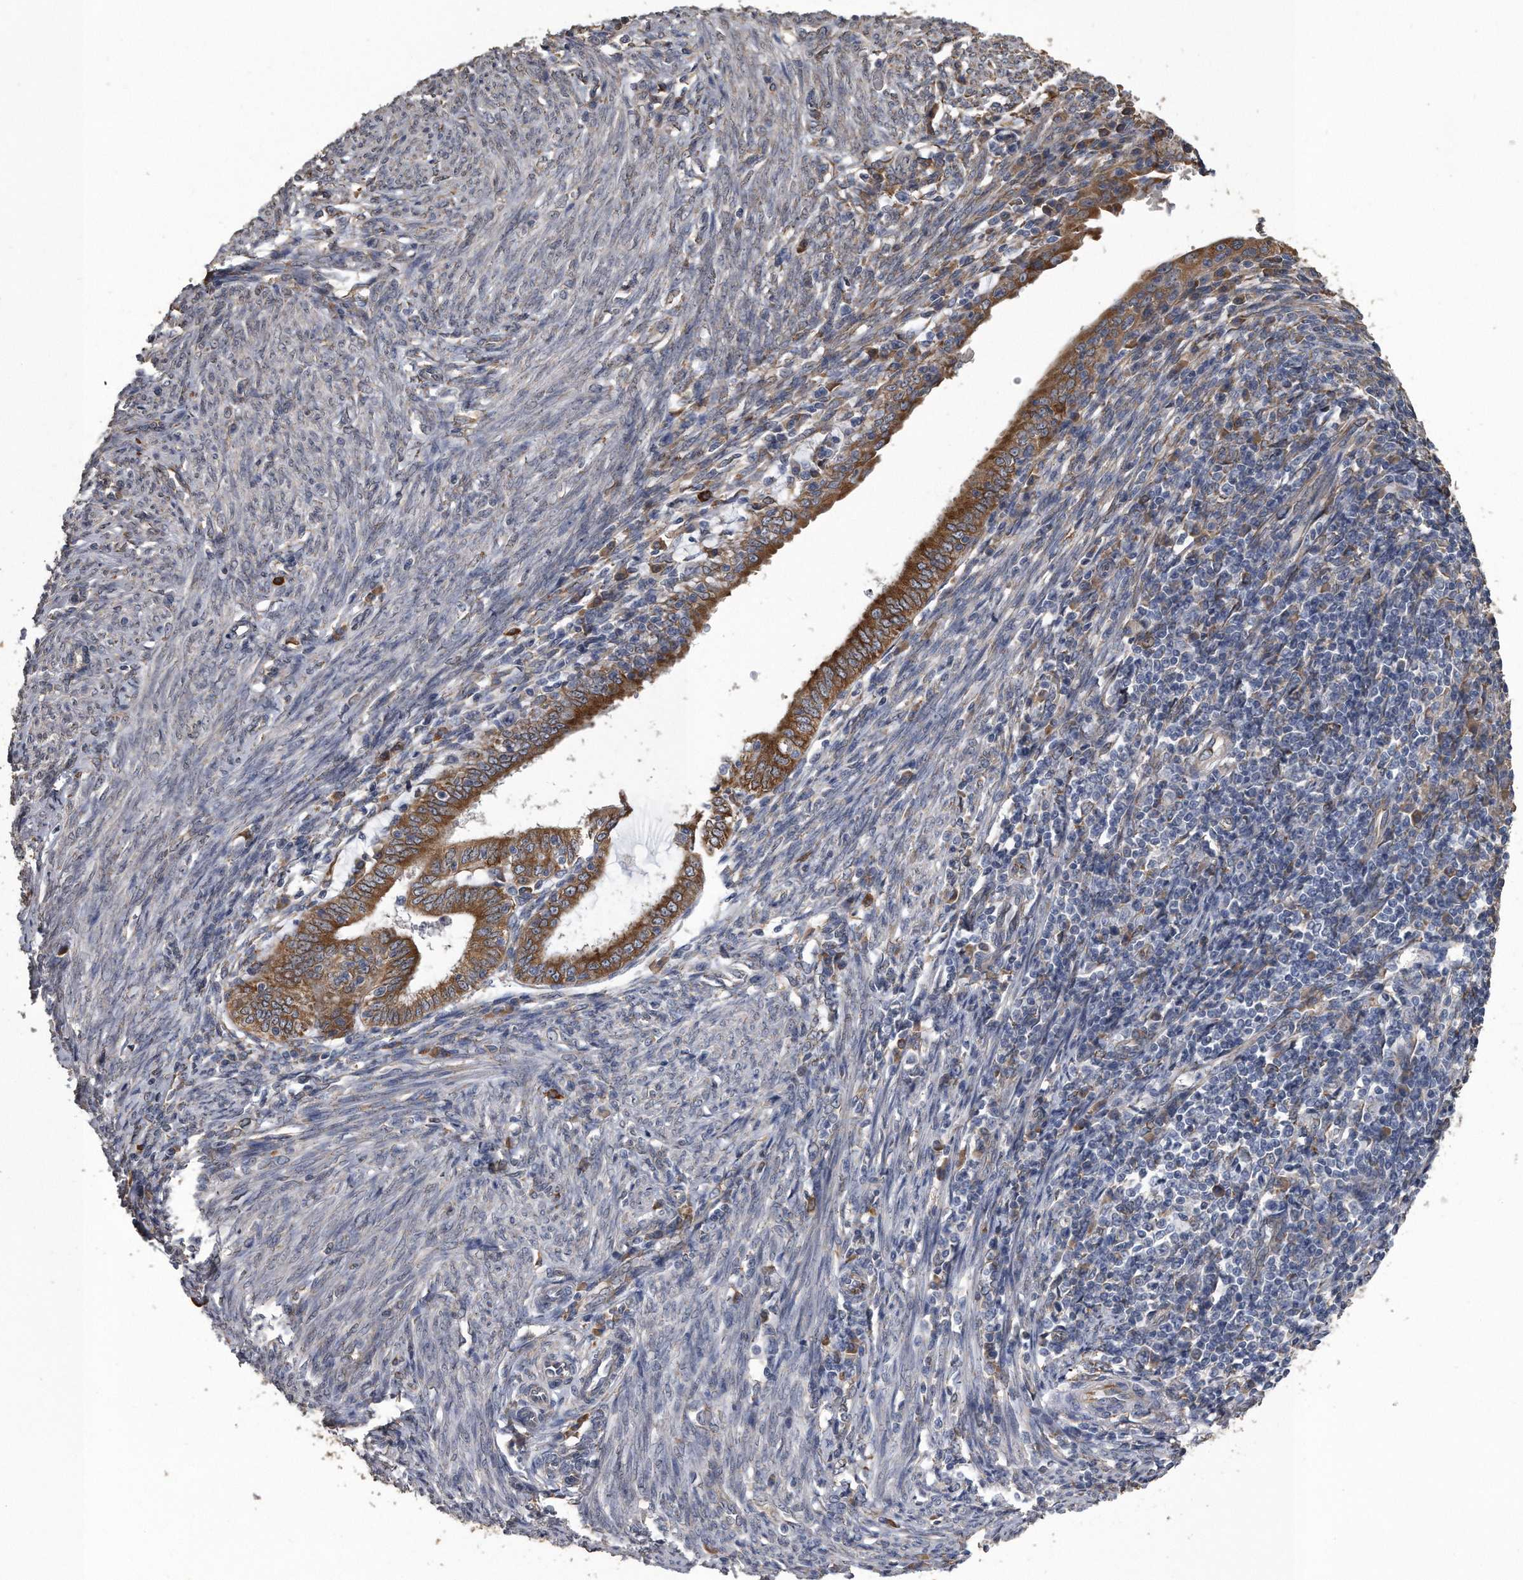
{"staining": {"intensity": "moderate", "quantity": ">75%", "location": "cytoplasmic/membranous"}, "tissue": "endometrial cancer", "cell_type": "Tumor cells", "image_type": "cancer", "snomed": [{"axis": "morphology", "description": "Adenocarcinoma, NOS"}, {"axis": "topography", "description": "Uterus"}], "caption": "Immunohistochemical staining of adenocarcinoma (endometrial) shows moderate cytoplasmic/membranous protein staining in about >75% of tumor cells.", "gene": "PCLO", "patient": {"sex": "female", "age": 77}}